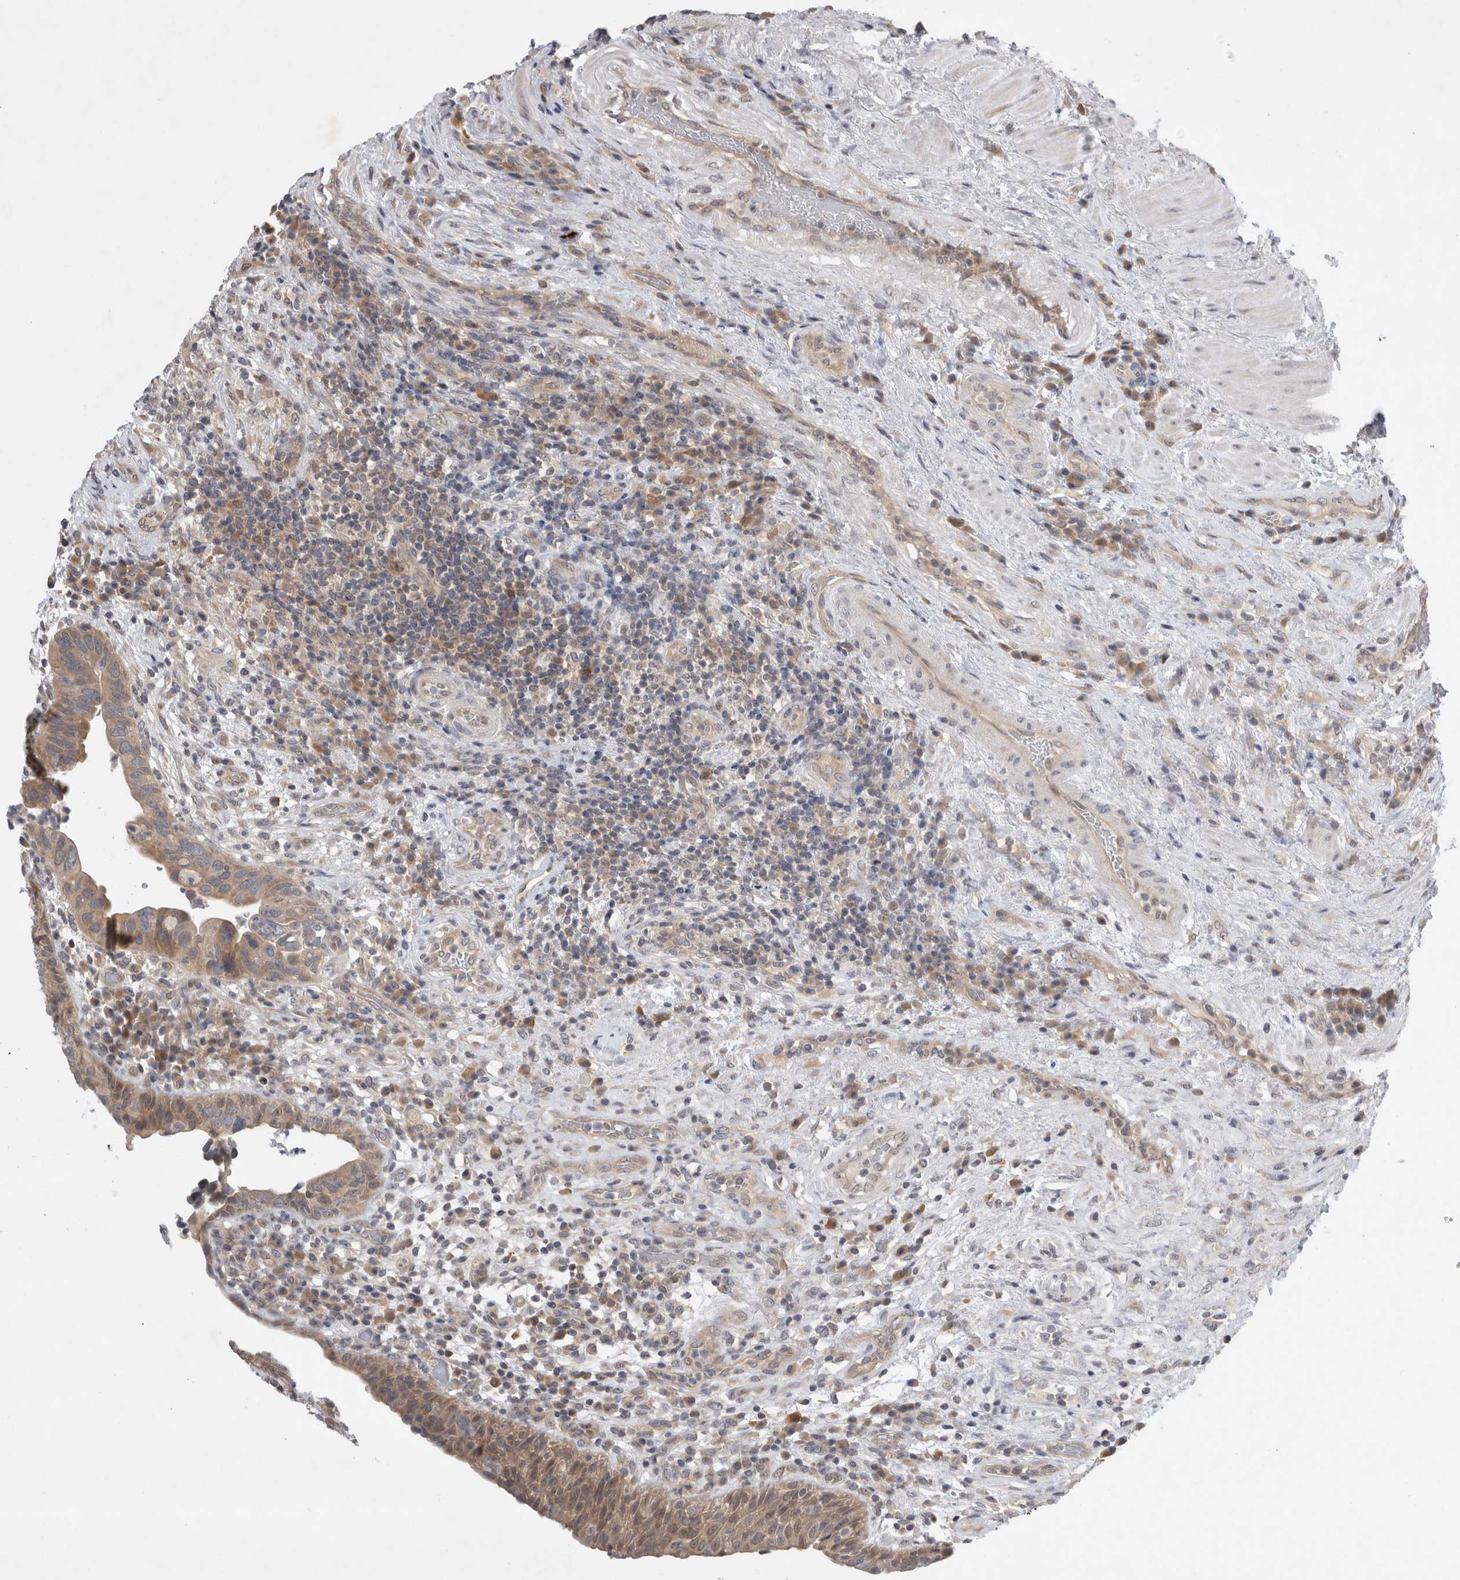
{"staining": {"intensity": "weak", "quantity": ">75%", "location": "cytoplasmic/membranous"}, "tissue": "urothelial cancer", "cell_type": "Tumor cells", "image_type": "cancer", "snomed": [{"axis": "morphology", "description": "Urothelial carcinoma, High grade"}, {"axis": "topography", "description": "Urinary bladder"}], "caption": "Immunohistochemistry (IHC) staining of urothelial cancer, which exhibits low levels of weak cytoplasmic/membranous positivity in approximately >75% of tumor cells indicating weak cytoplasmic/membranous protein positivity. The staining was performed using DAB (3,3'-diaminobenzidine) (brown) for protein detection and nuclei were counterstained in hematoxylin (blue).", "gene": "AASDHPPT", "patient": {"sex": "female", "age": 82}}